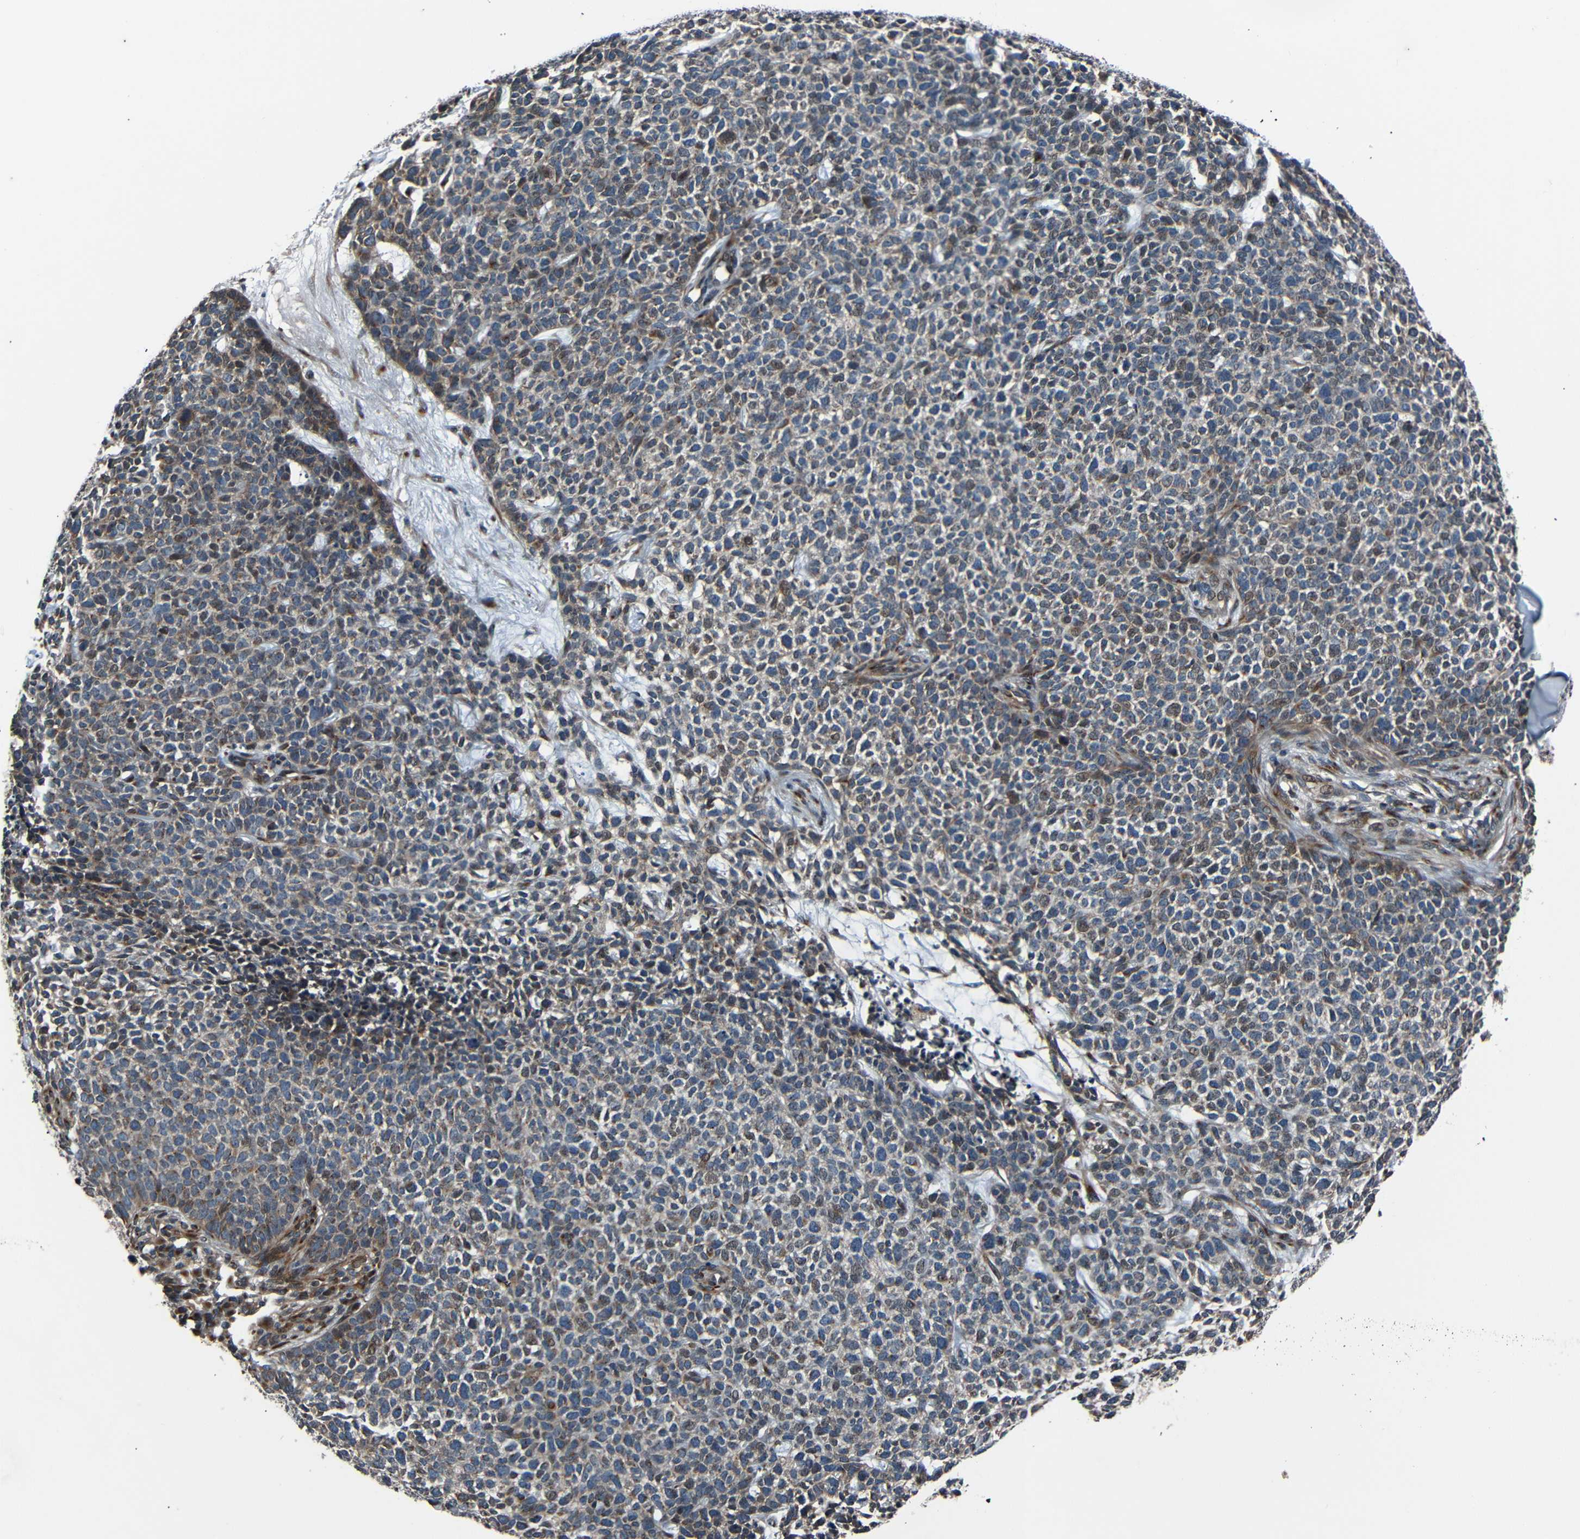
{"staining": {"intensity": "weak", "quantity": ">75%", "location": "cytoplasmic/membranous,nuclear"}, "tissue": "skin cancer", "cell_type": "Tumor cells", "image_type": "cancer", "snomed": [{"axis": "morphology", "description": "Basal cell carcinoma"}, {"axis": "topography", "description": "Skin"}], "caption": "This is an image of IHC staining of skin cancer (basal cell carcinoma), which shows weak staining in the cytoplasmic/membranous and nuclear of tumor cells.", "gene": "AKAP9", "patient": {"sex": "female", "age": 84}}